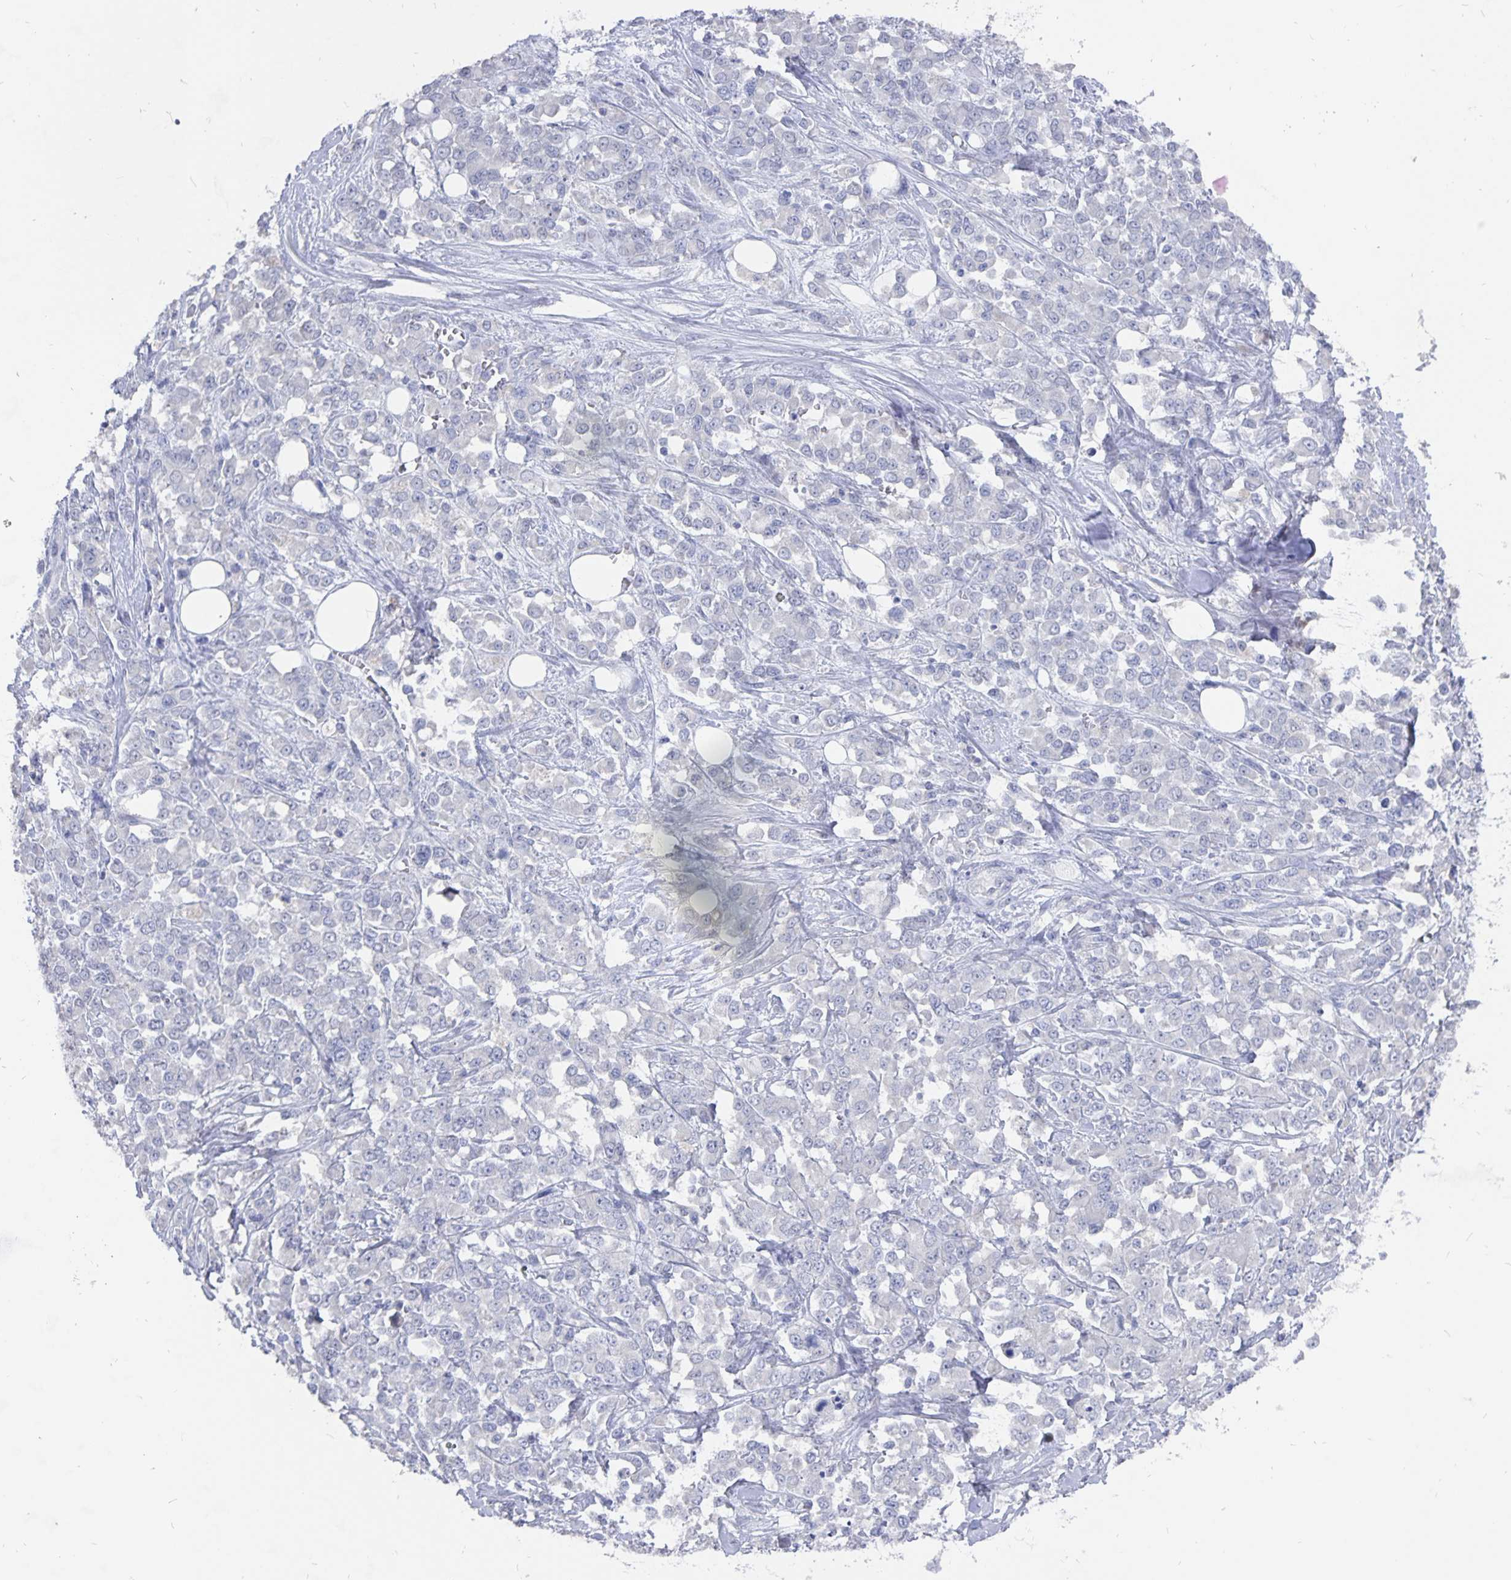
{"staining": {"intensity": "negative", "quantity": "none", "location": "none"}, "tissue": "stomach cancer", "cell_type": "Tumor cells", "image_type": "cancer", "snomed": [{"axis": "morphology", "description": "Adenocarcinoma, NOS"}, {"axis": "topography", "description": "Stomach"}], "caption": "Immunohistochemistry of stomach cancer (adenocarcinoma) reveals no positivity in tumor cells.", "gene": "SMOC1", "patient": {"sex": "female", "age": 76}}